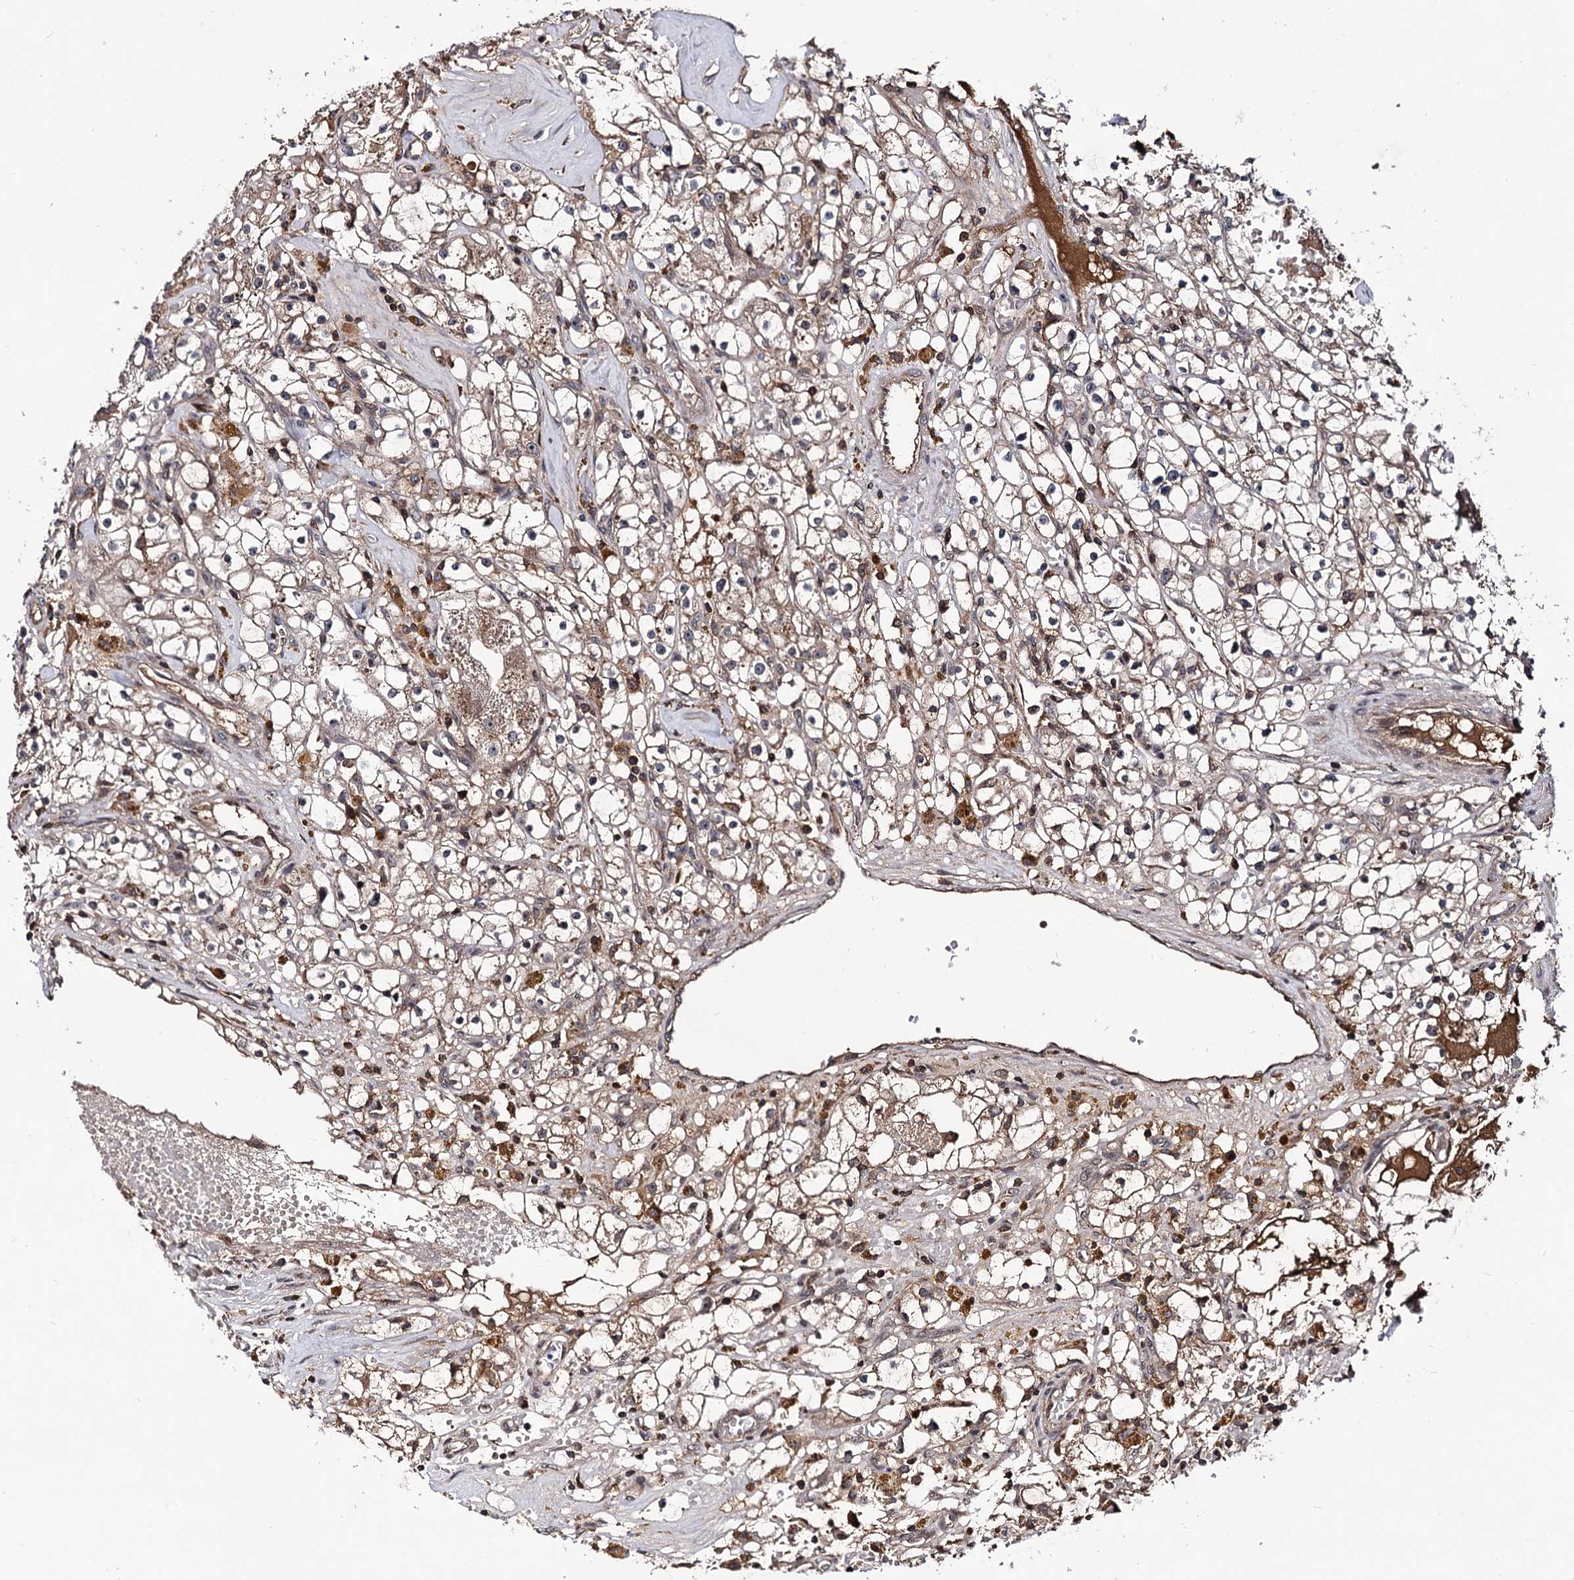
{"staining": {"intensity": "moderate", "quantity": ">75%", "location": "cytoplasmic/membranous"}, "tissue": "renal cancer", "cell_type": "Tumor cells", "image_type": "cancer", "snomed": [{"axis": "morphology", "description": "Adenocarcinoma, NOS"}, {"axis": "topography", "description": "Kidney"}], "caption": "A brown stain highlights moderate cytoplasmic/membranous positivity of a protein in renal cancer (adenocarcinoma) tumor cells.", "gene": "MICAL2", "patient": {"sex": "male", "age": 56}}